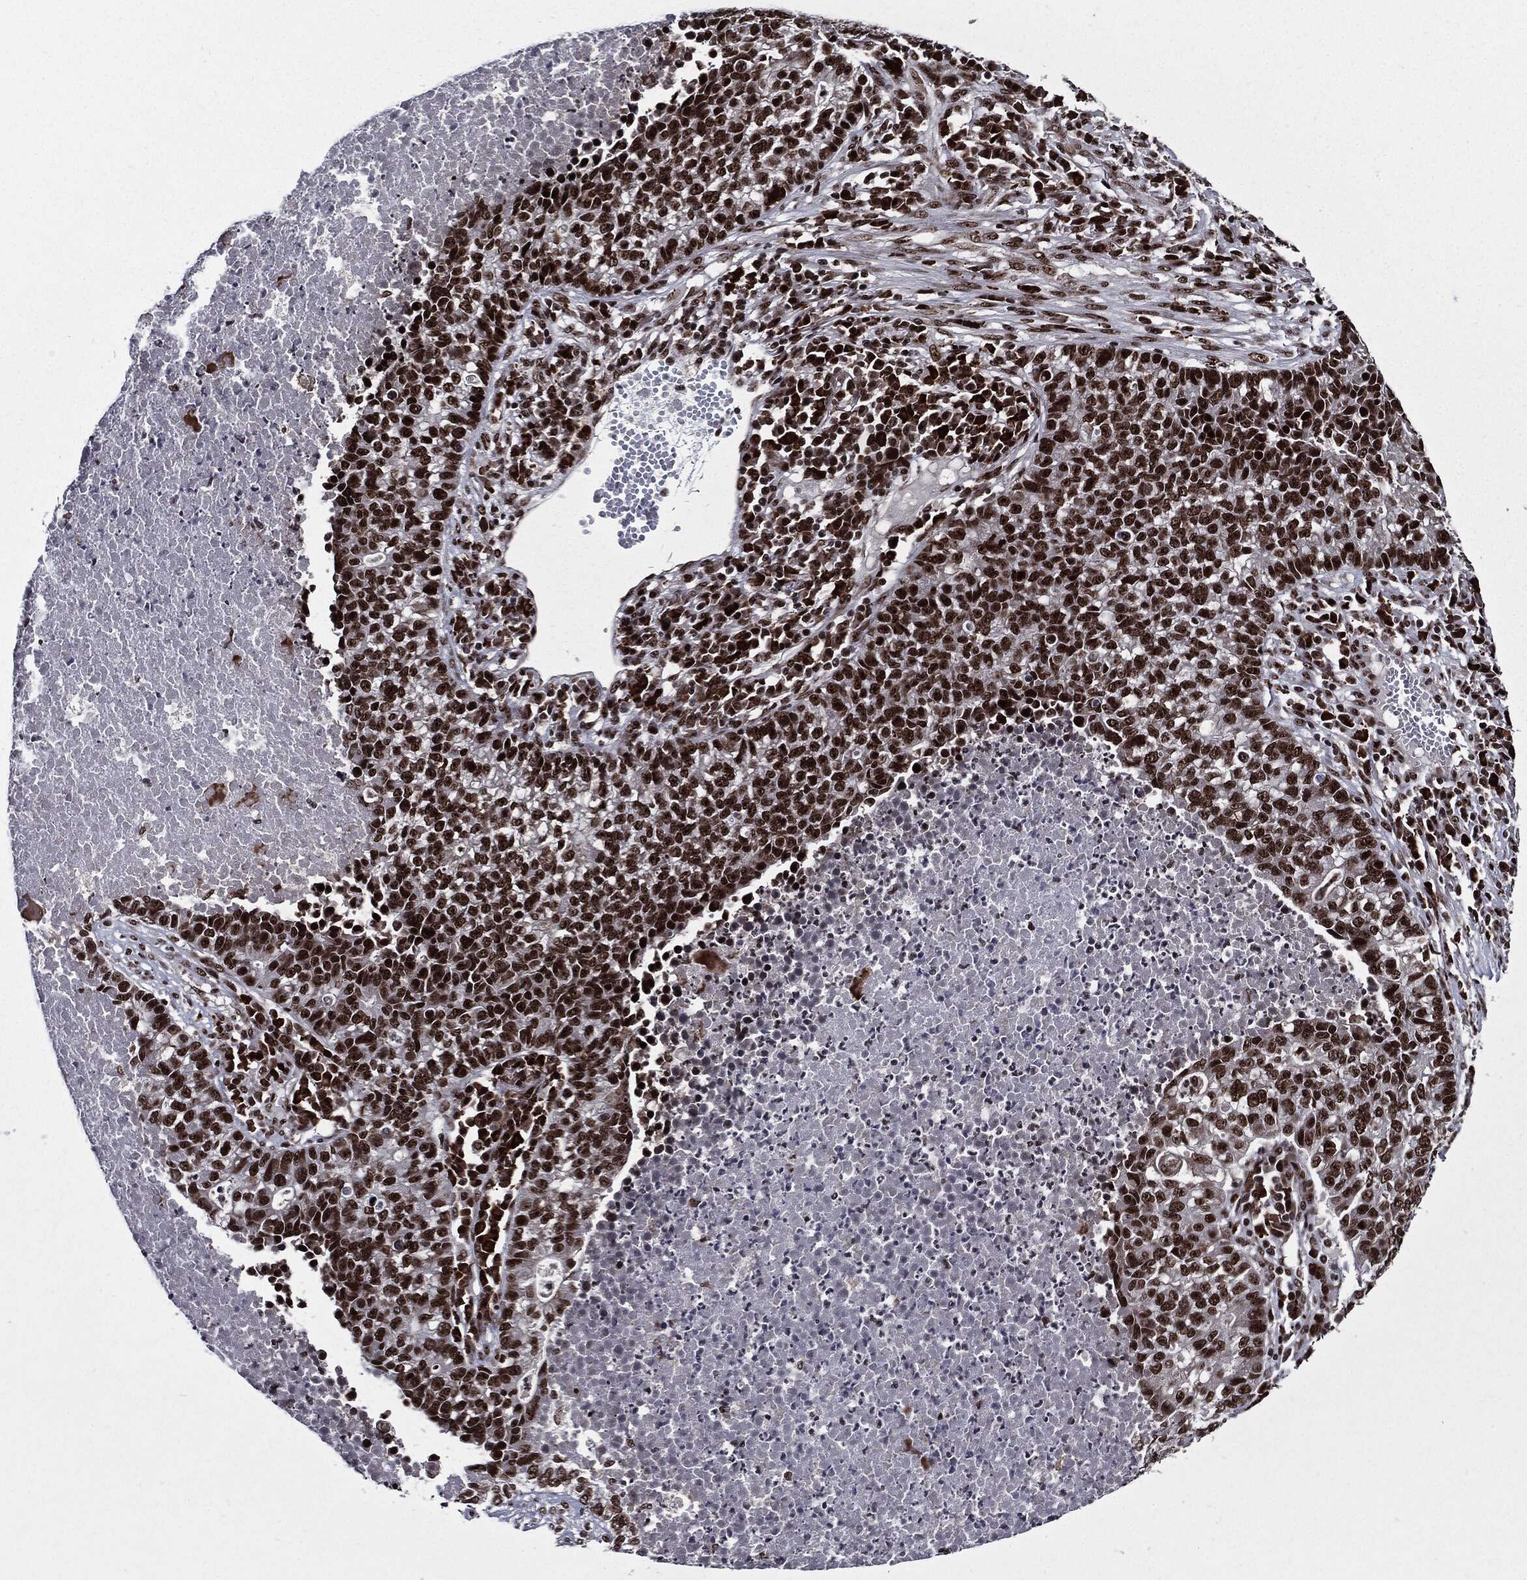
{"staining": {"intensity": "strong", "quantity": ">75%", "location": "nuclear"}, "tissue": "lung cancer", "cell_type": "Tumor cells", "image_type": "cancer", "snomed": [{"axis": "morphology", "description": "Adenocarcinoma, NOS"}, {"axis": "topography", "description": "Lung"}], "caption": "The micrograph displays a brown stain indicating the presence of a protein in the nuclear of tumor cells in lung adenocarcinoma.", "gene": "ZFP91", "patient": {"sex": "male", "age": 57}}